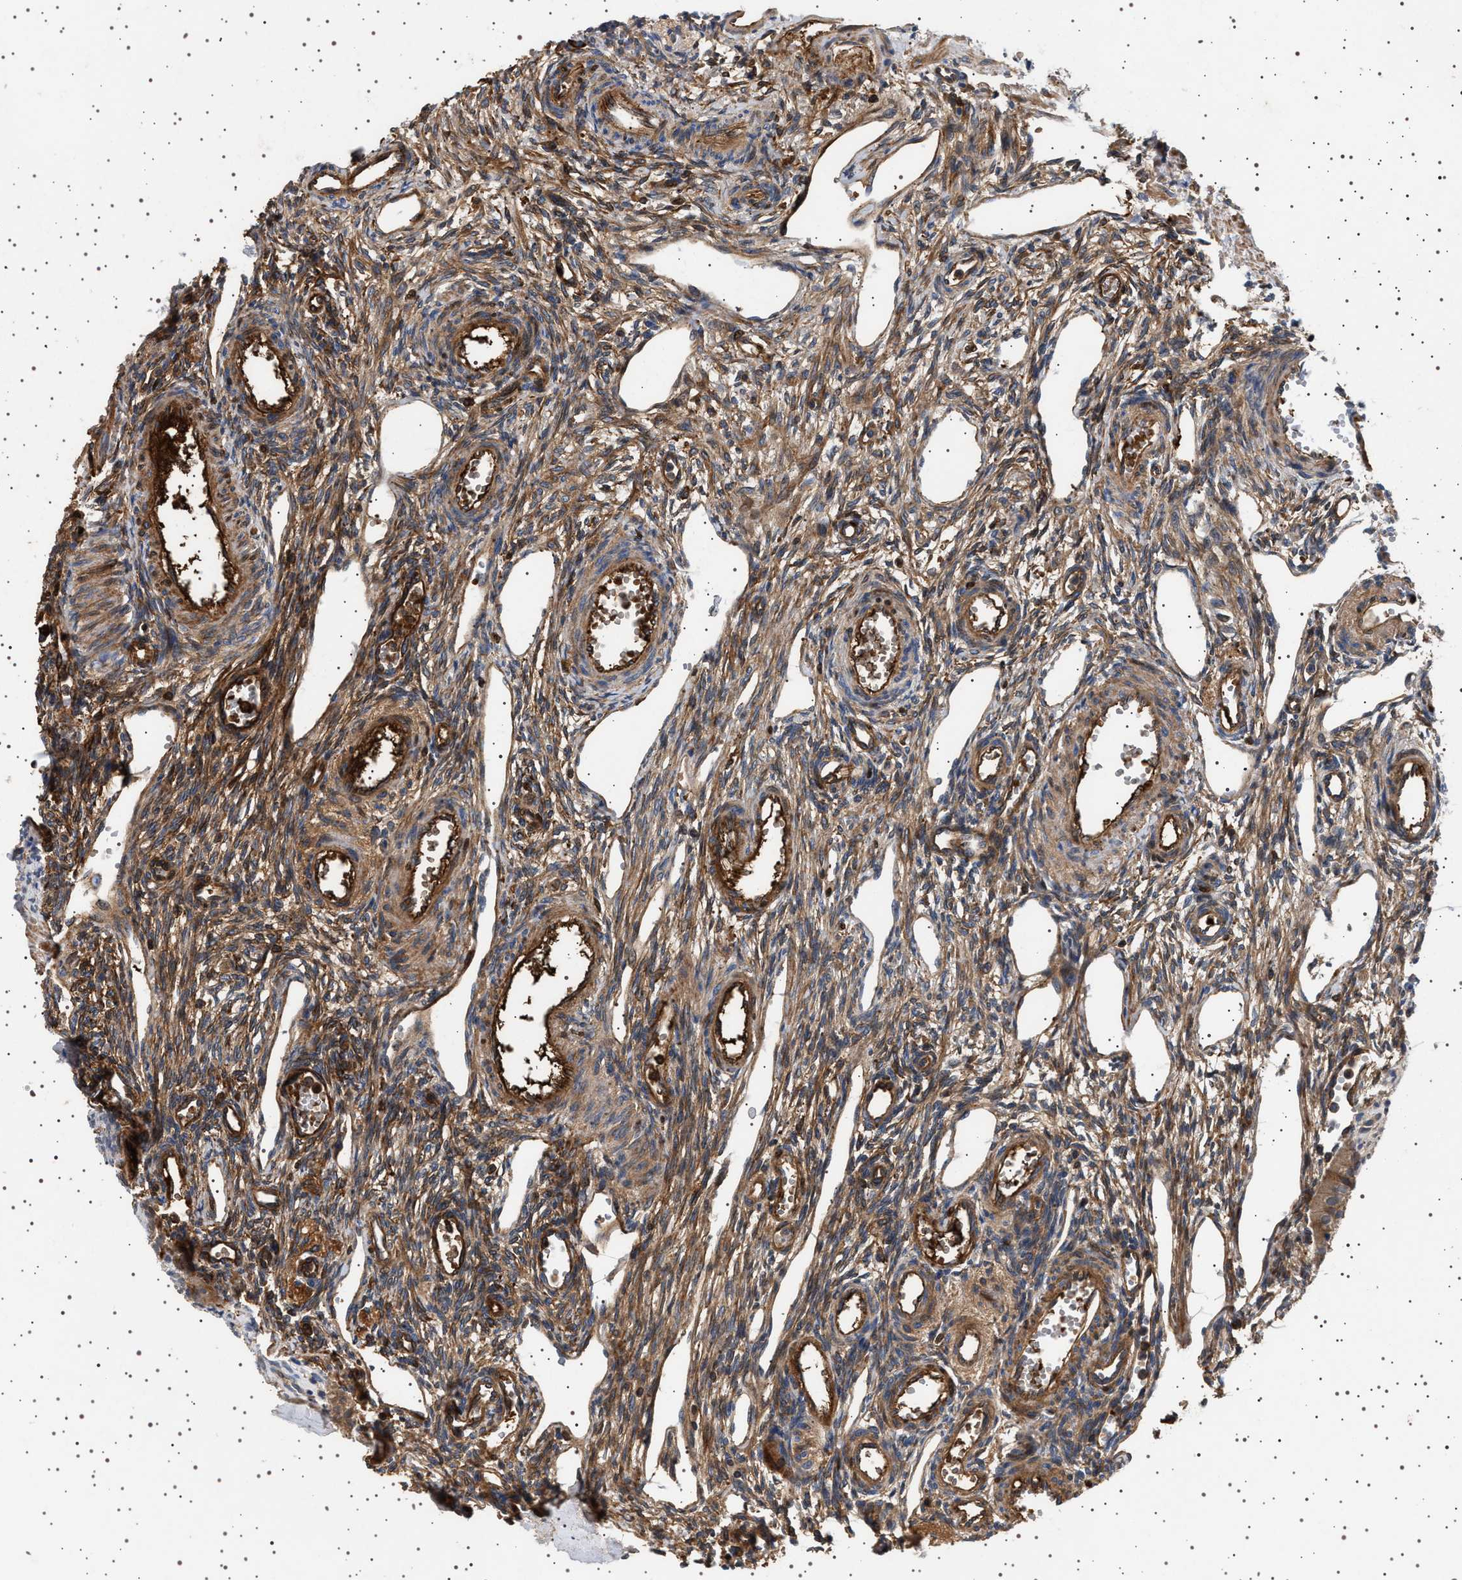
{"staining": {"intensity": "weak", "quantity": "<25%", "location": "cytoplasmic/membranous"}, "tissue": "ovary", "cell_type": "Follicle cells", "image_type": "normal", "snomed": [{"axis": "morphology", "description": "Normal tissue, NOS"}, {"axis": "topography", "description": "Ovary"}], "caption": "IHC photomicrograph of benign ovary: human ovary stained with DAB (3,3'-diaminobenzidine) demonstrates no significant protein expression in follicle cells. (Stains: DAB immunohistochemistry with hematoxylin counter stain, Microscopy: brightfield microscopy at high magnification).", "gene": "FICD", "patient": {"sex": "female", "age": 33}}